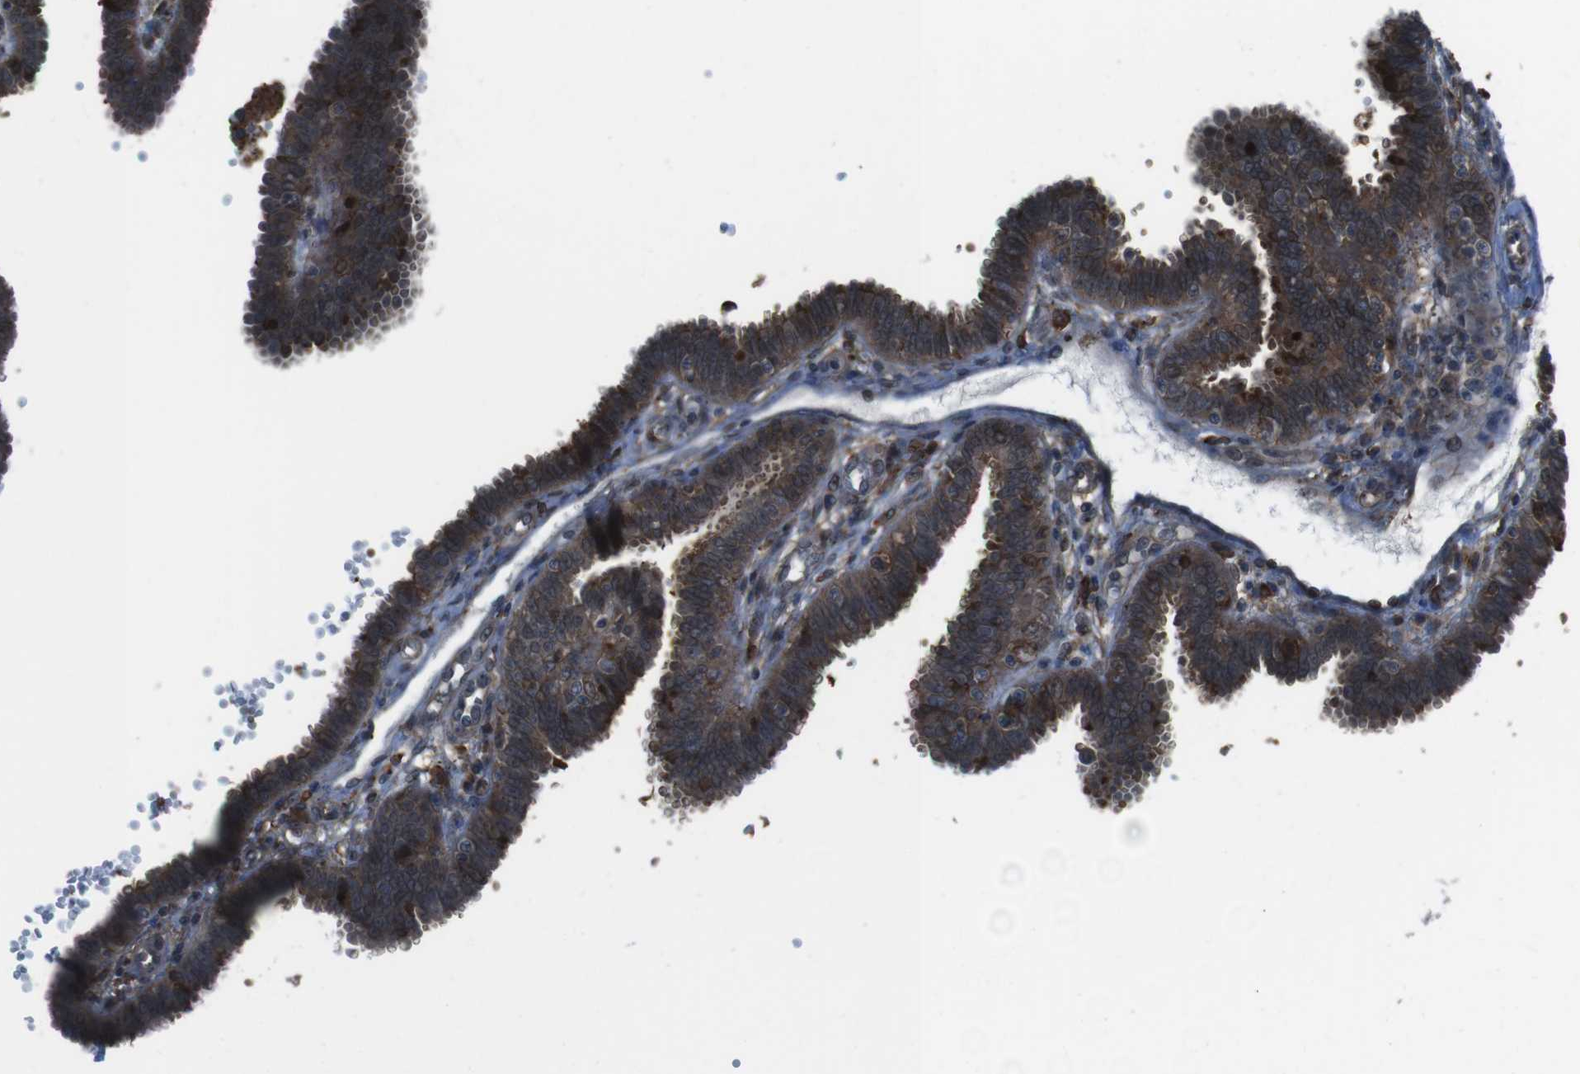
{"staining": {"intensity": "strong", "quantity": ">75%", "location": "cytoplasmic/membranous"}, "tissue": "fallopian tube", "cell_type": "Glandular cells", "image_type": "normal", "snomed": [{"axis": "morphology", "description": "Normal tissue, NOS"}, {"axis": "topography", "description": "Fallopian tube"}], "caption": "Immunohistochemical staining of normal fallopian tube reveals high levels of strong cytoplasmic/membranous positivity in approximately >75% of glandular cells.", "gene": "GDF10", "patient": {"sex": "female", "age": 32}}